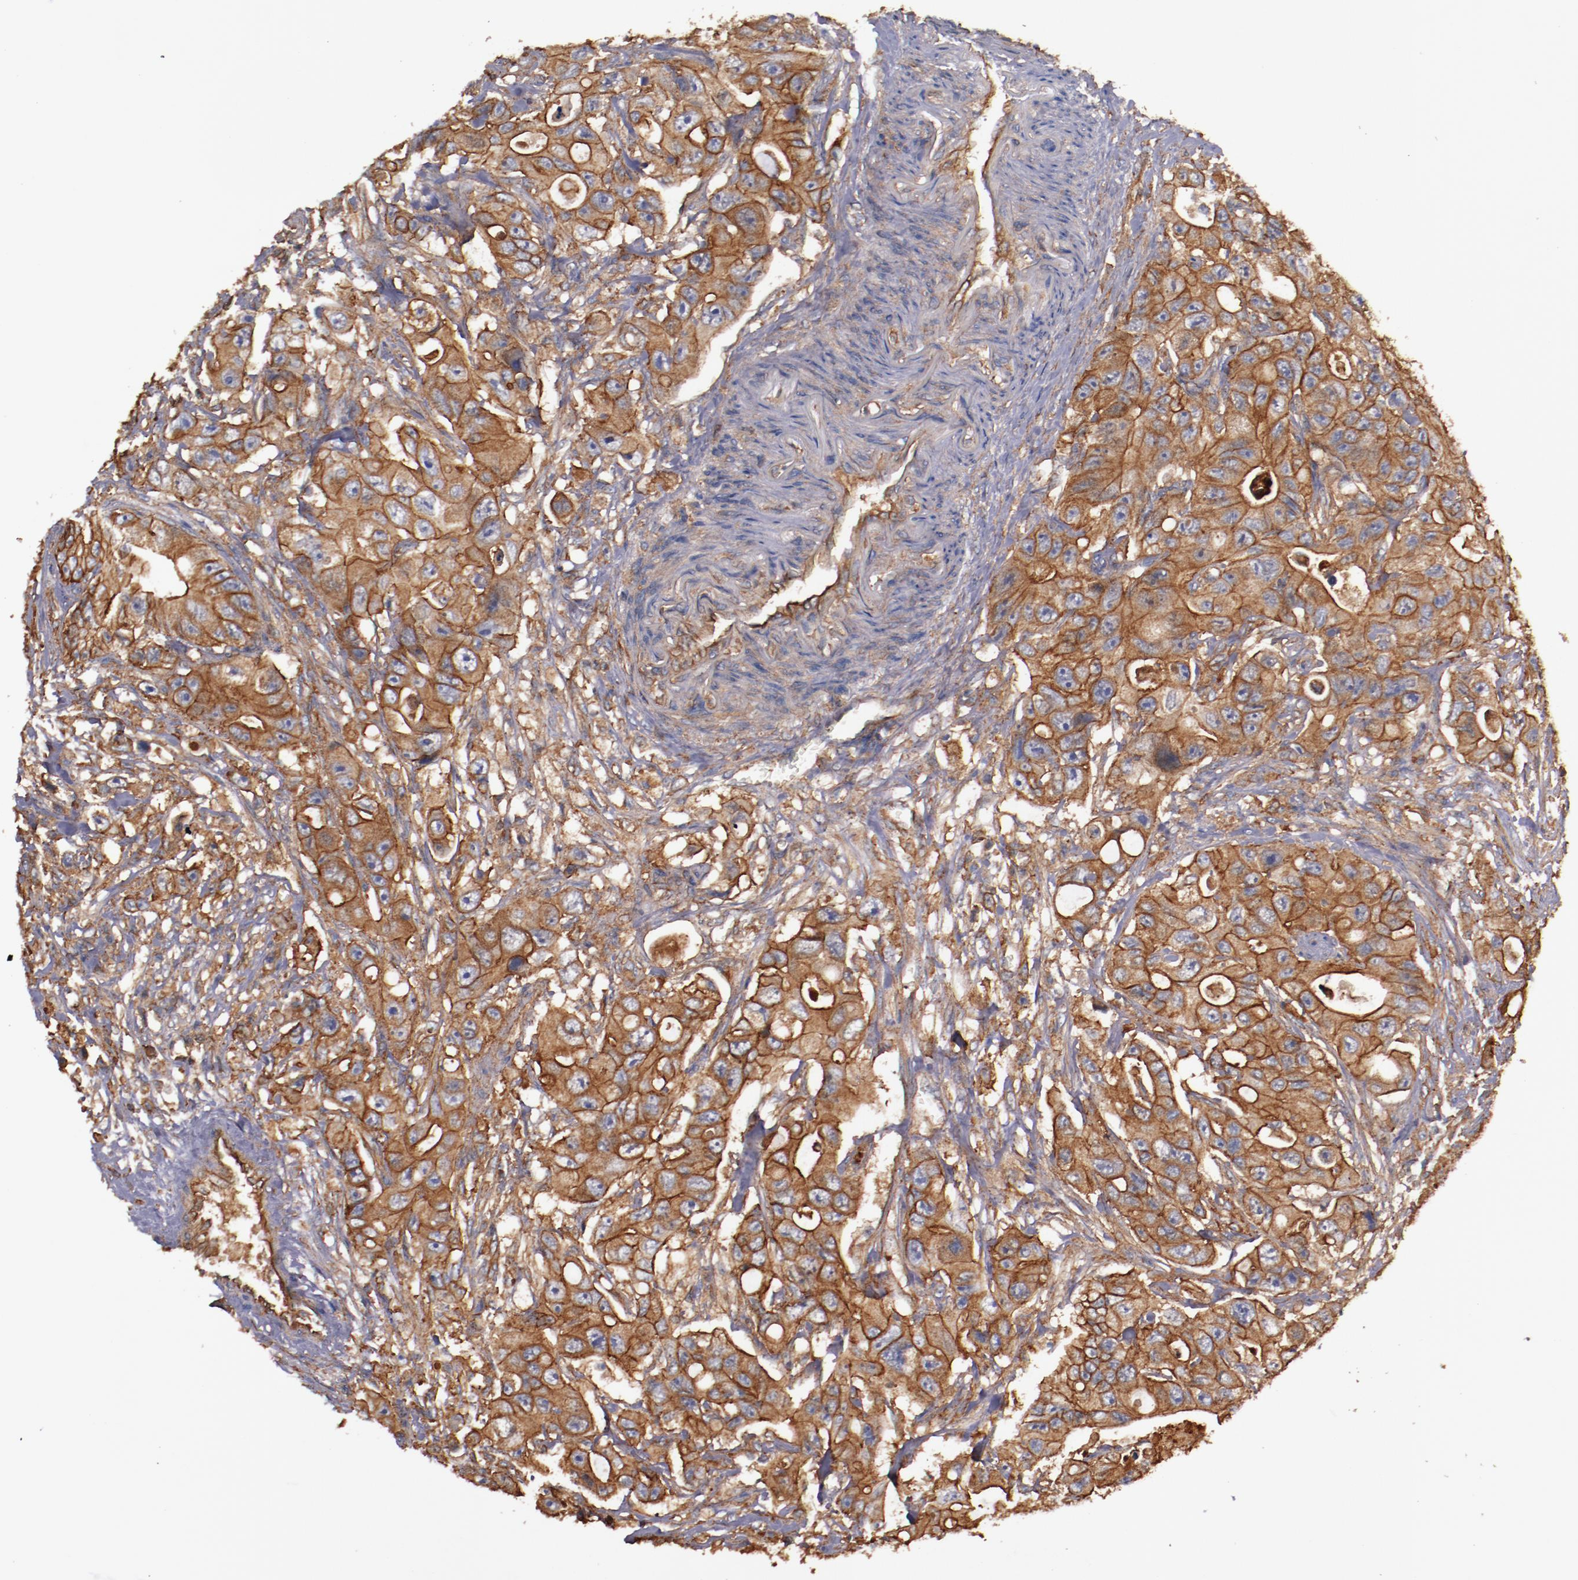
{"staining": {"intensity": "strong", "quantity": ">75%", "location": "cytoplasmic/membranous"}, "tissue": "colorectal cancer", "cell_type": "Tumor cells", "image_type": "cancer", "snomed": [{"axis": "morphology", "description": "Adenocarcinoma, NOS"}, {"axis": "topography", "description": "Colon"}], "caption": "Protein staining of colorectal cancer (adenocarcinoma) tissue displays strong cytoplasmic/membranous expression in about >75% of tumor cells.", "gene": "TMOD3", "patient": {"sex": "female", "age": 46}}